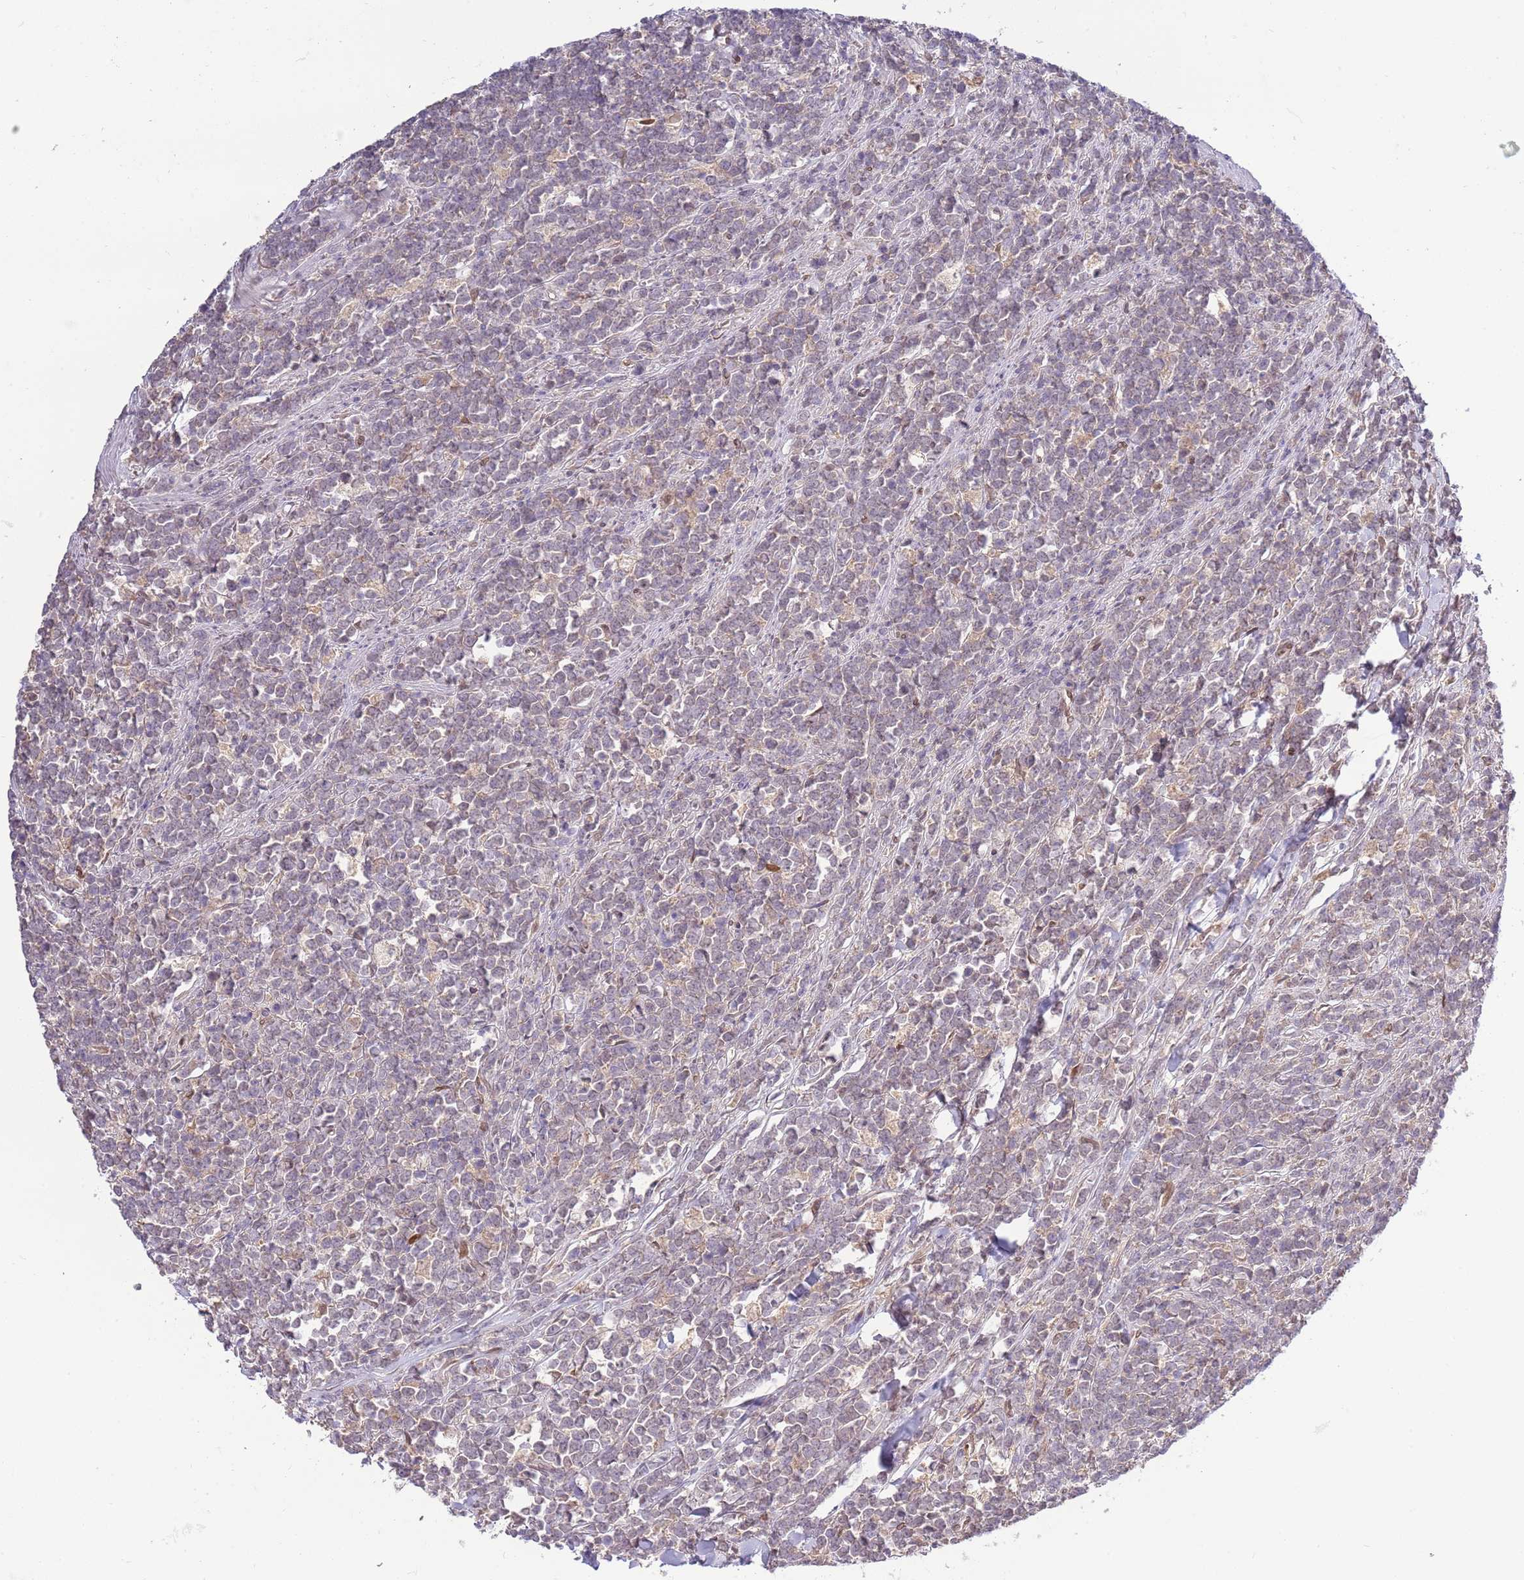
{"staining": {"intensity": "negative", "quantity": "none", "location": "none"}, "tissue": "lymphoma", "cell_type": "Tumor cells", "image_type": "cancer", "snomed": [{"axis": "morphology", "description": "Malignant lymphoma, non-Hodgkin's type, High grade"}, {"axis": "topography", "description": "Small intestine"}, {"axis": "topography", "description": "Colon"}], "caption": "This is a micrograph of immunohistochemistry staining of high-grade malignant lymphoma, non-Hodgkin's type, which shows no expression in tumor cells.", "gene": "ZNF665", "patient": {"sex": "male", "age": 8}}